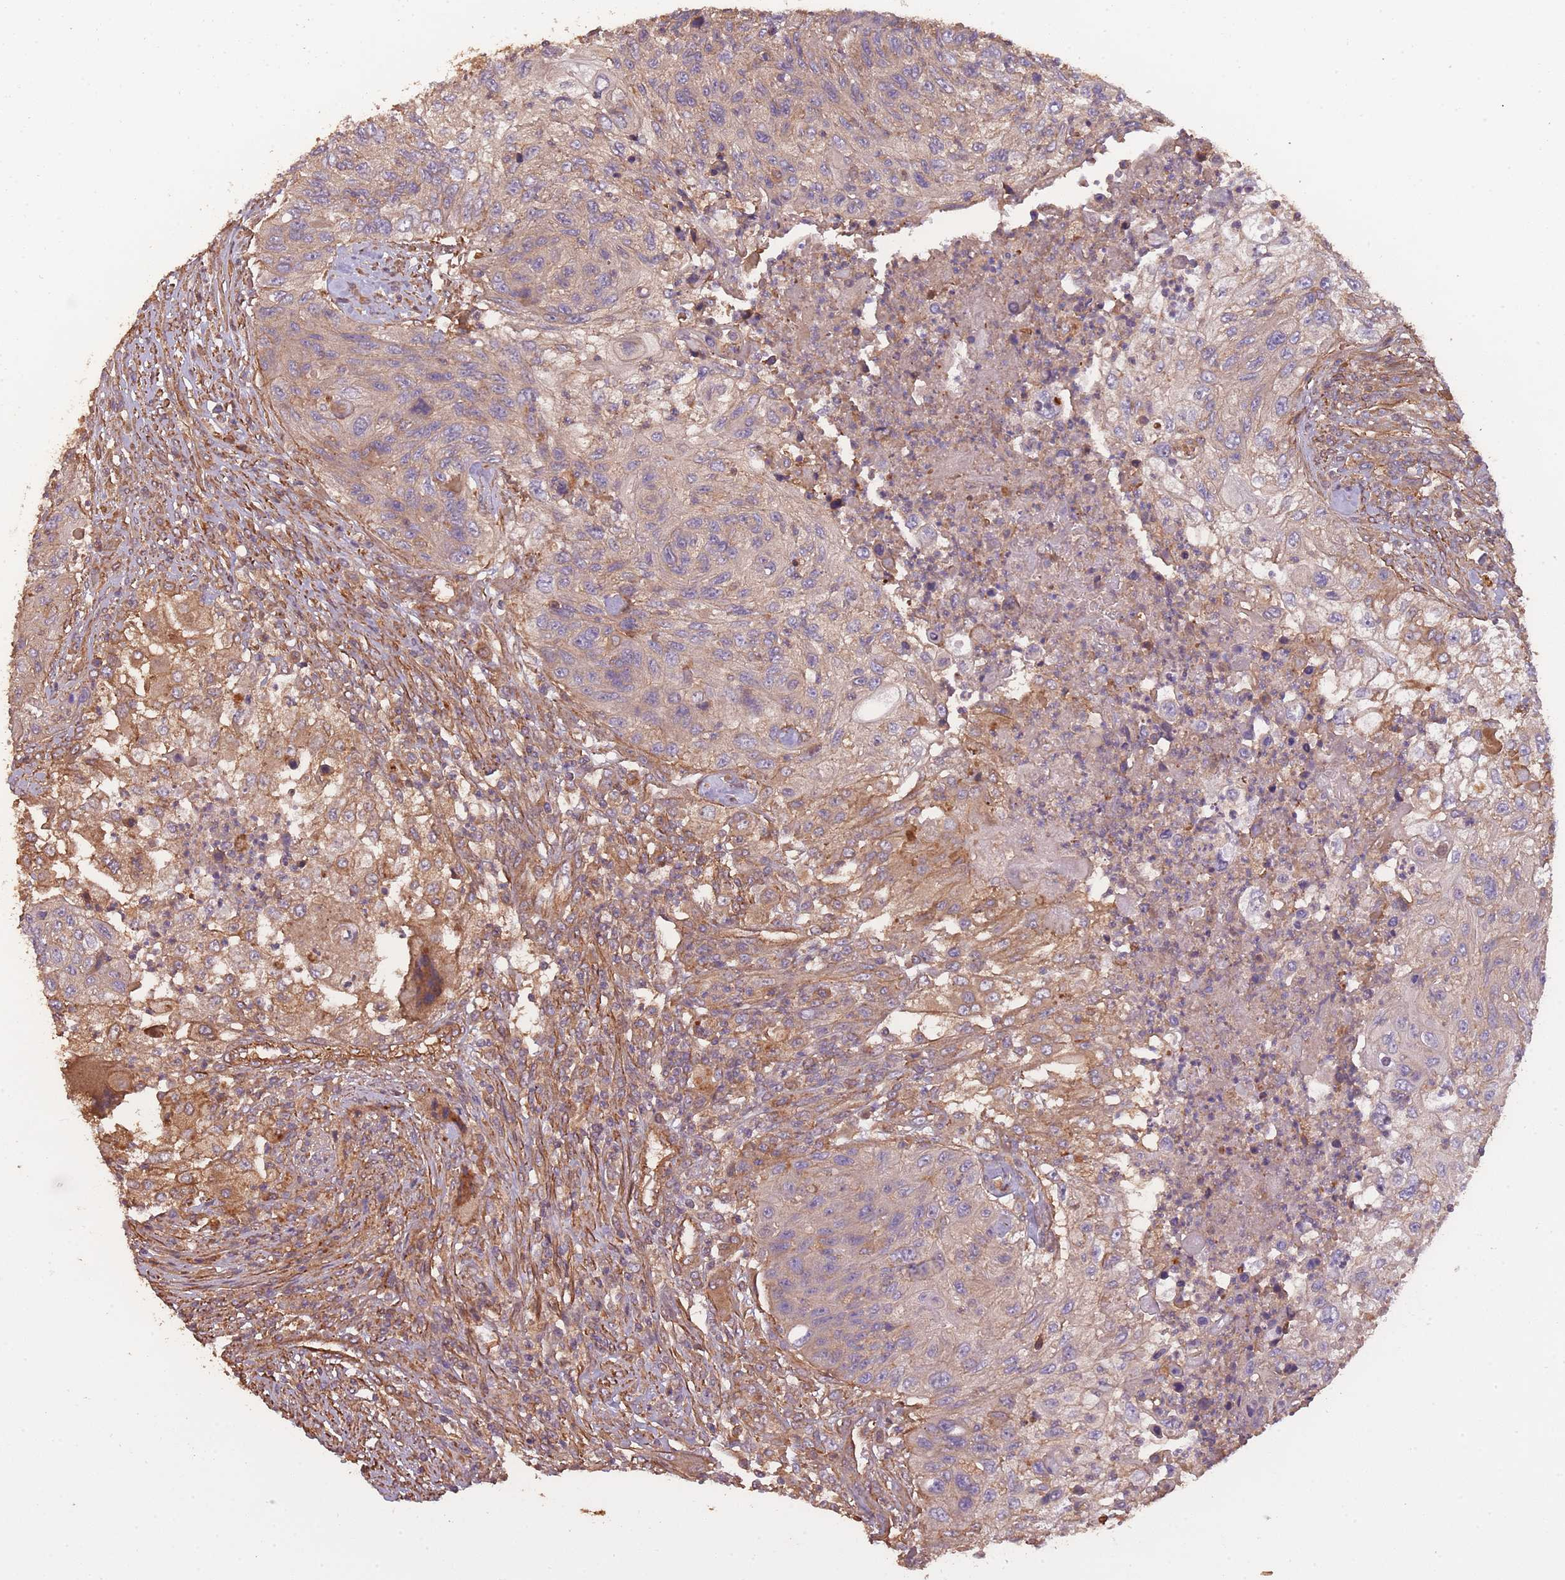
{"staining": {"intensity": "weak", "quantity": ">75%", "location": "cytoplasmic/membranous"}, "tissue": "urothelial cancer", "cell_type": "Tumor cells", "image_type": "cancer", "snomed": [{"axis": "morphology", "description": "Urothelial carcinoma, High grade"}, {"axis": "topography", "description": "Urinary bladder"}], "caption": "The photomicrograph demonstrates staining of urothelial cancer, revealing weak cytoplasmic/membranous protein staining (brown color) within tumor cells.", "gene": "ARMH3", "patient": {"sex": "female", "age": 60}}